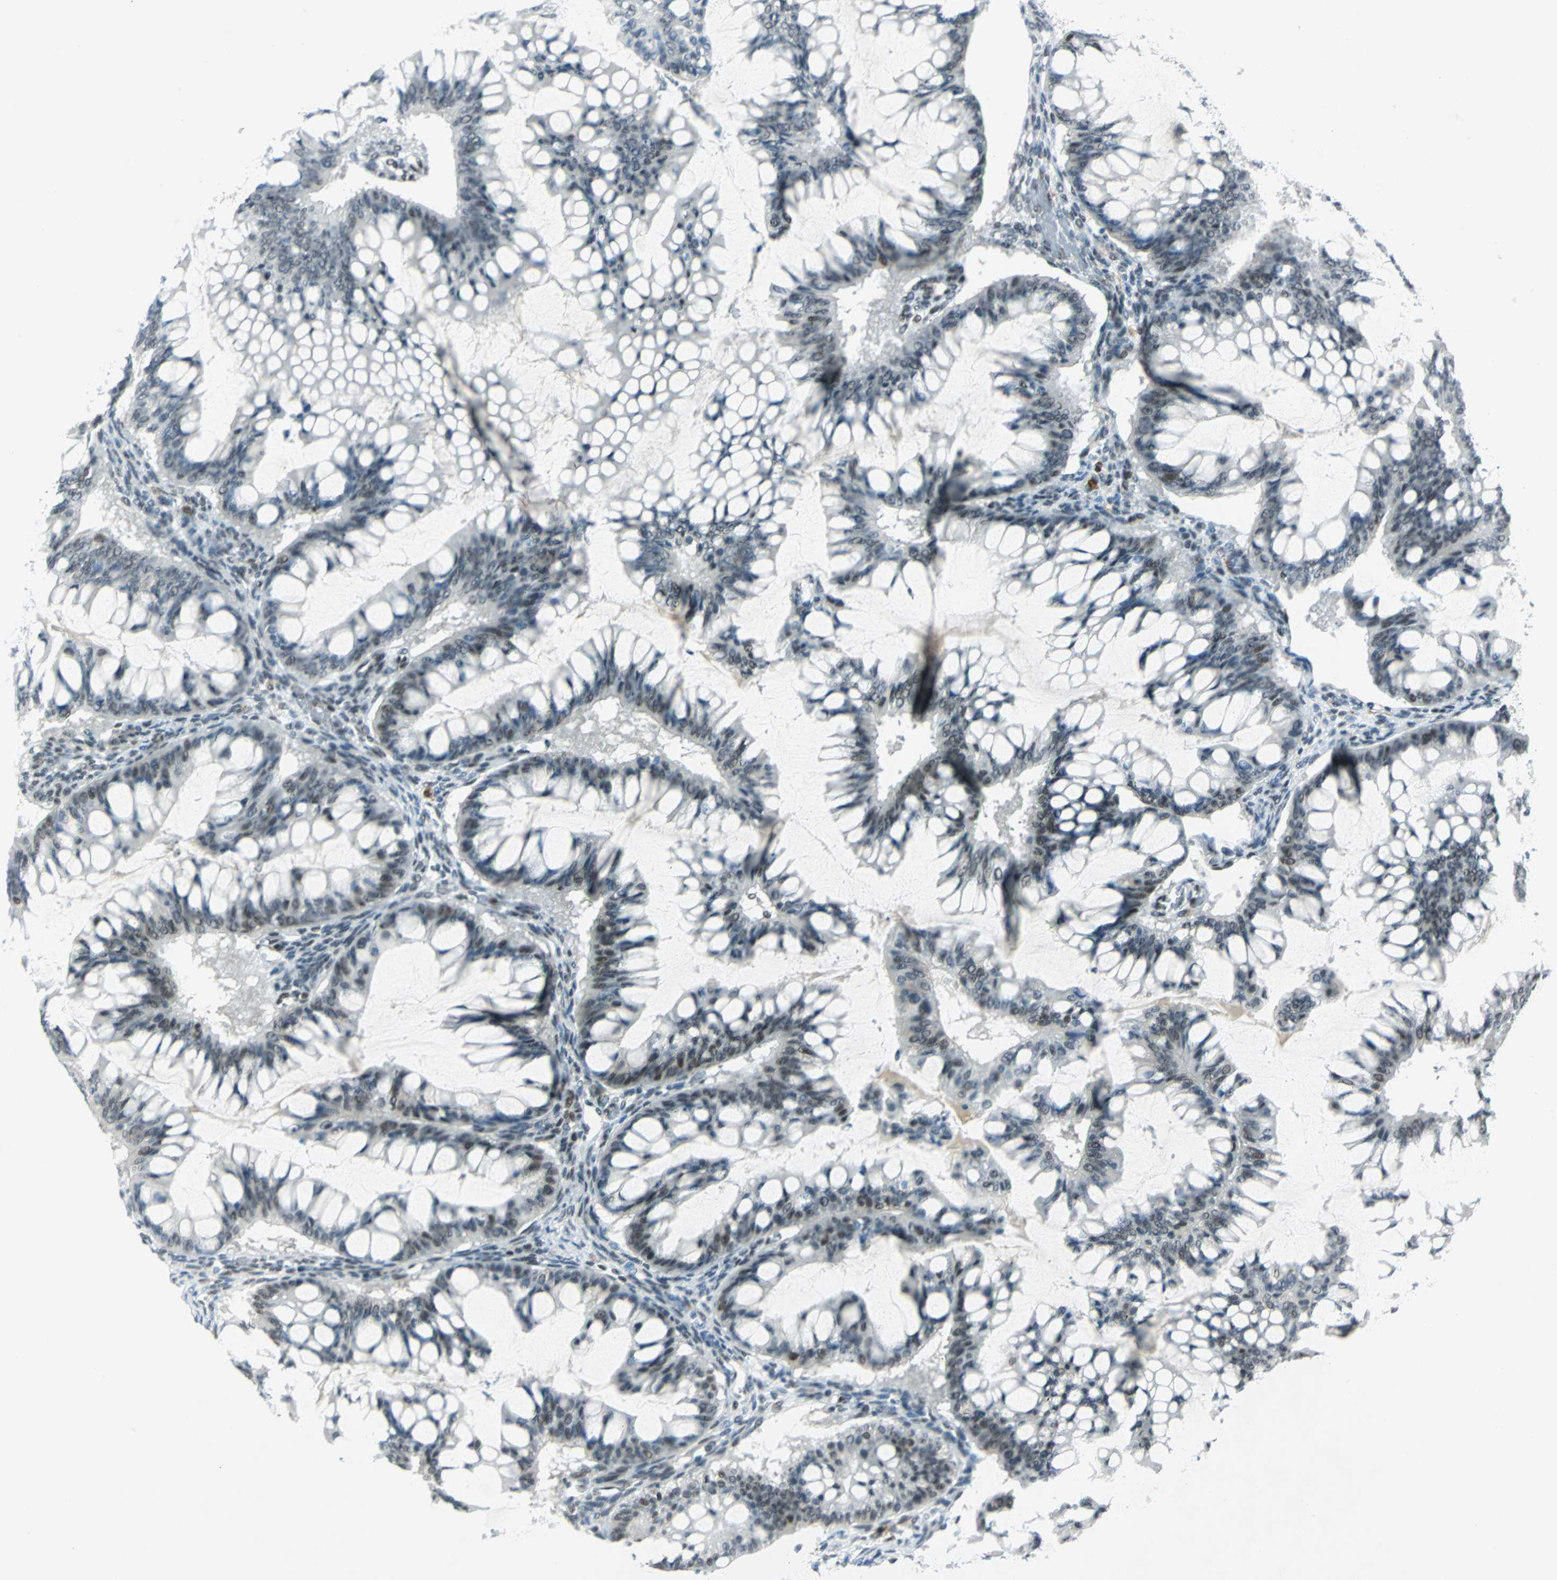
{"staining": {"intensity": "weak", "quantity": "<25%", "location": "nuclear"}, "tissue": "ovarian cancer", "cell_type": "Tumor cells", "image_type": "cancer", "snomed": [{"axis": "morphology", "description": "Cystadenocarcinoma, mucinous, NOS"}, {"axis": "topography", "description": "Ovary"}], "caption": "Image shows no protein positivity in tumor cells of ovarian cancer tissue.", "gene": "MTMR10", "patient": {"sex": "female", "age": 73}}